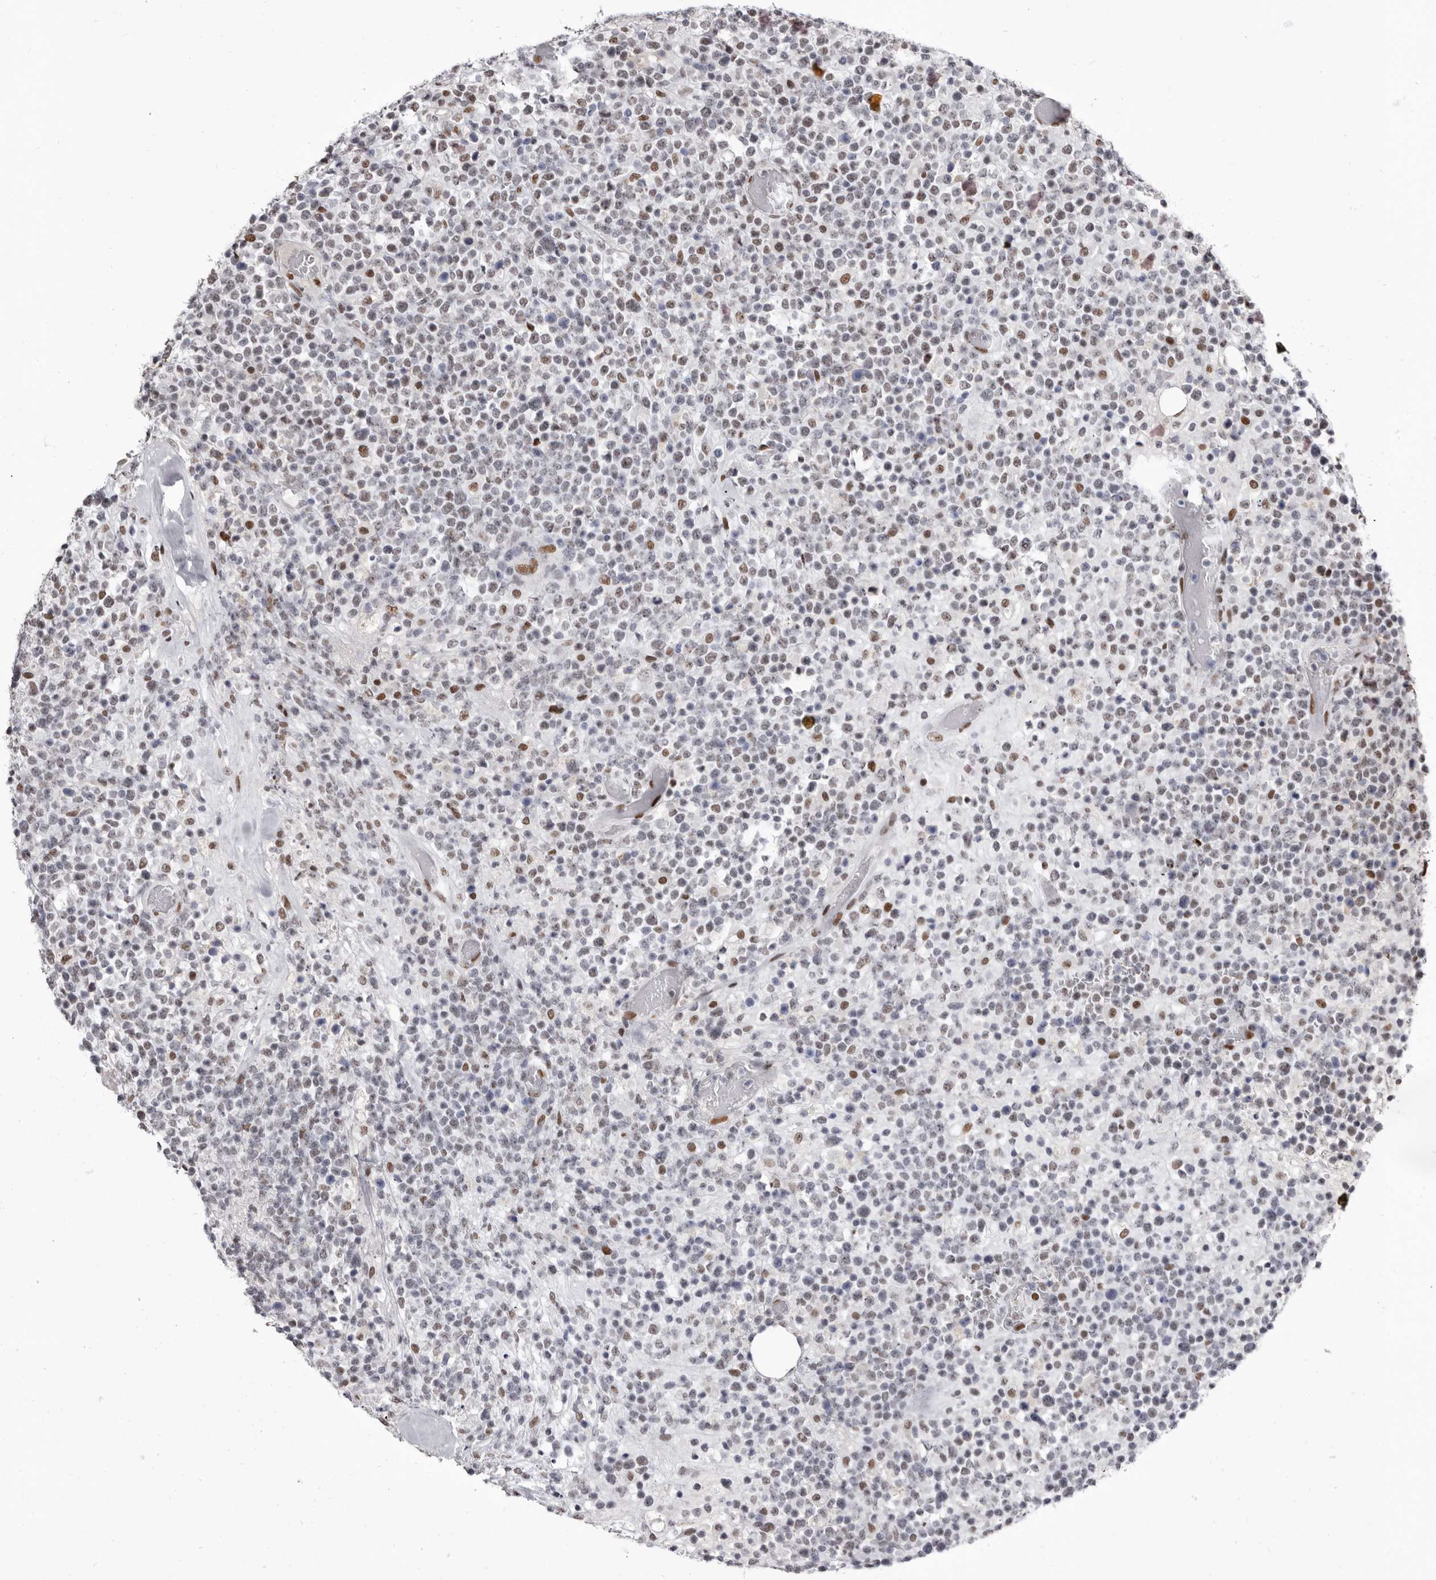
{"staining": {"intensity": "moderate", "quantity": "<25%", "location": "nuclear"}, "tissue": "lymphoma", "cell_type": "Tumor cells", "image_type": "cancer", "snomed": [{"axis": "morphology", "description": "Malignant lymphoma, non-Hodgkin's type, High grade"}, {"axis": "topography", "description": "Colon"}], "caption": "This micrograph exhibits immunohistochemistry staining of human lymphoma, with low moderate nuclear expression in approximately <25% of tumor cells.", "gene": "ZNF326", "patient": {"sex": "female", "age": 53}}